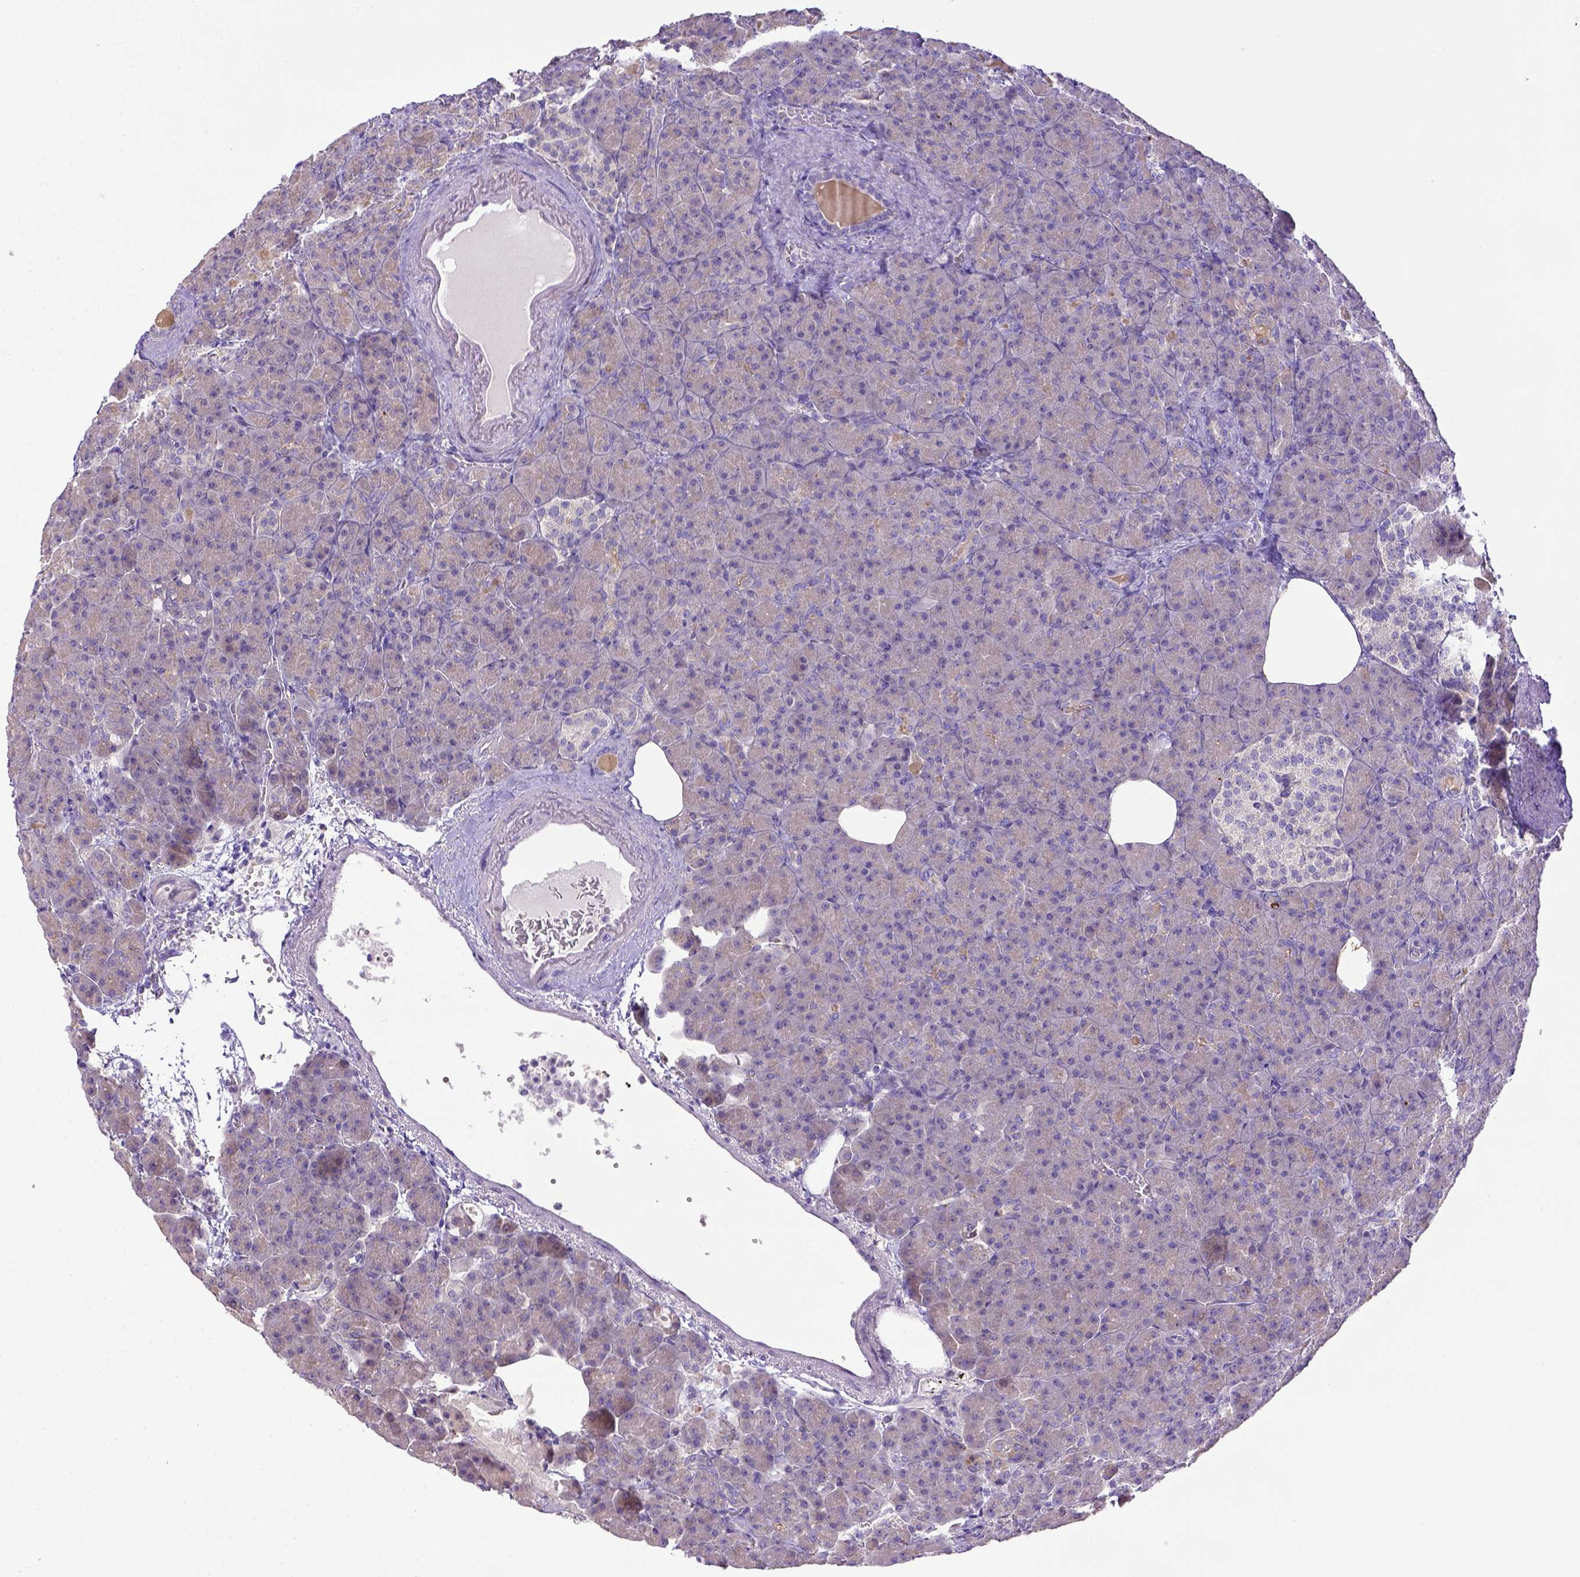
{"staining": {"intensity": "negative", "quantity": "none", "location": "none"}, "tissue": "pancreas", "cell_type": "Exocrine glandular cells", "image_type": "normal", "snomed": [{"axis": "morphology", "description": "Normal tissue, NOS"}, {"axis": "topography", "description": "Pancreas"}], "caption": "This is an immunohistochemistry (IHC) photomicrograph of benign human pancreas. There is no positivity in exocrine glandular cells.", "gene": "CD40", "patient": {"sex": "female", "age": 74}}